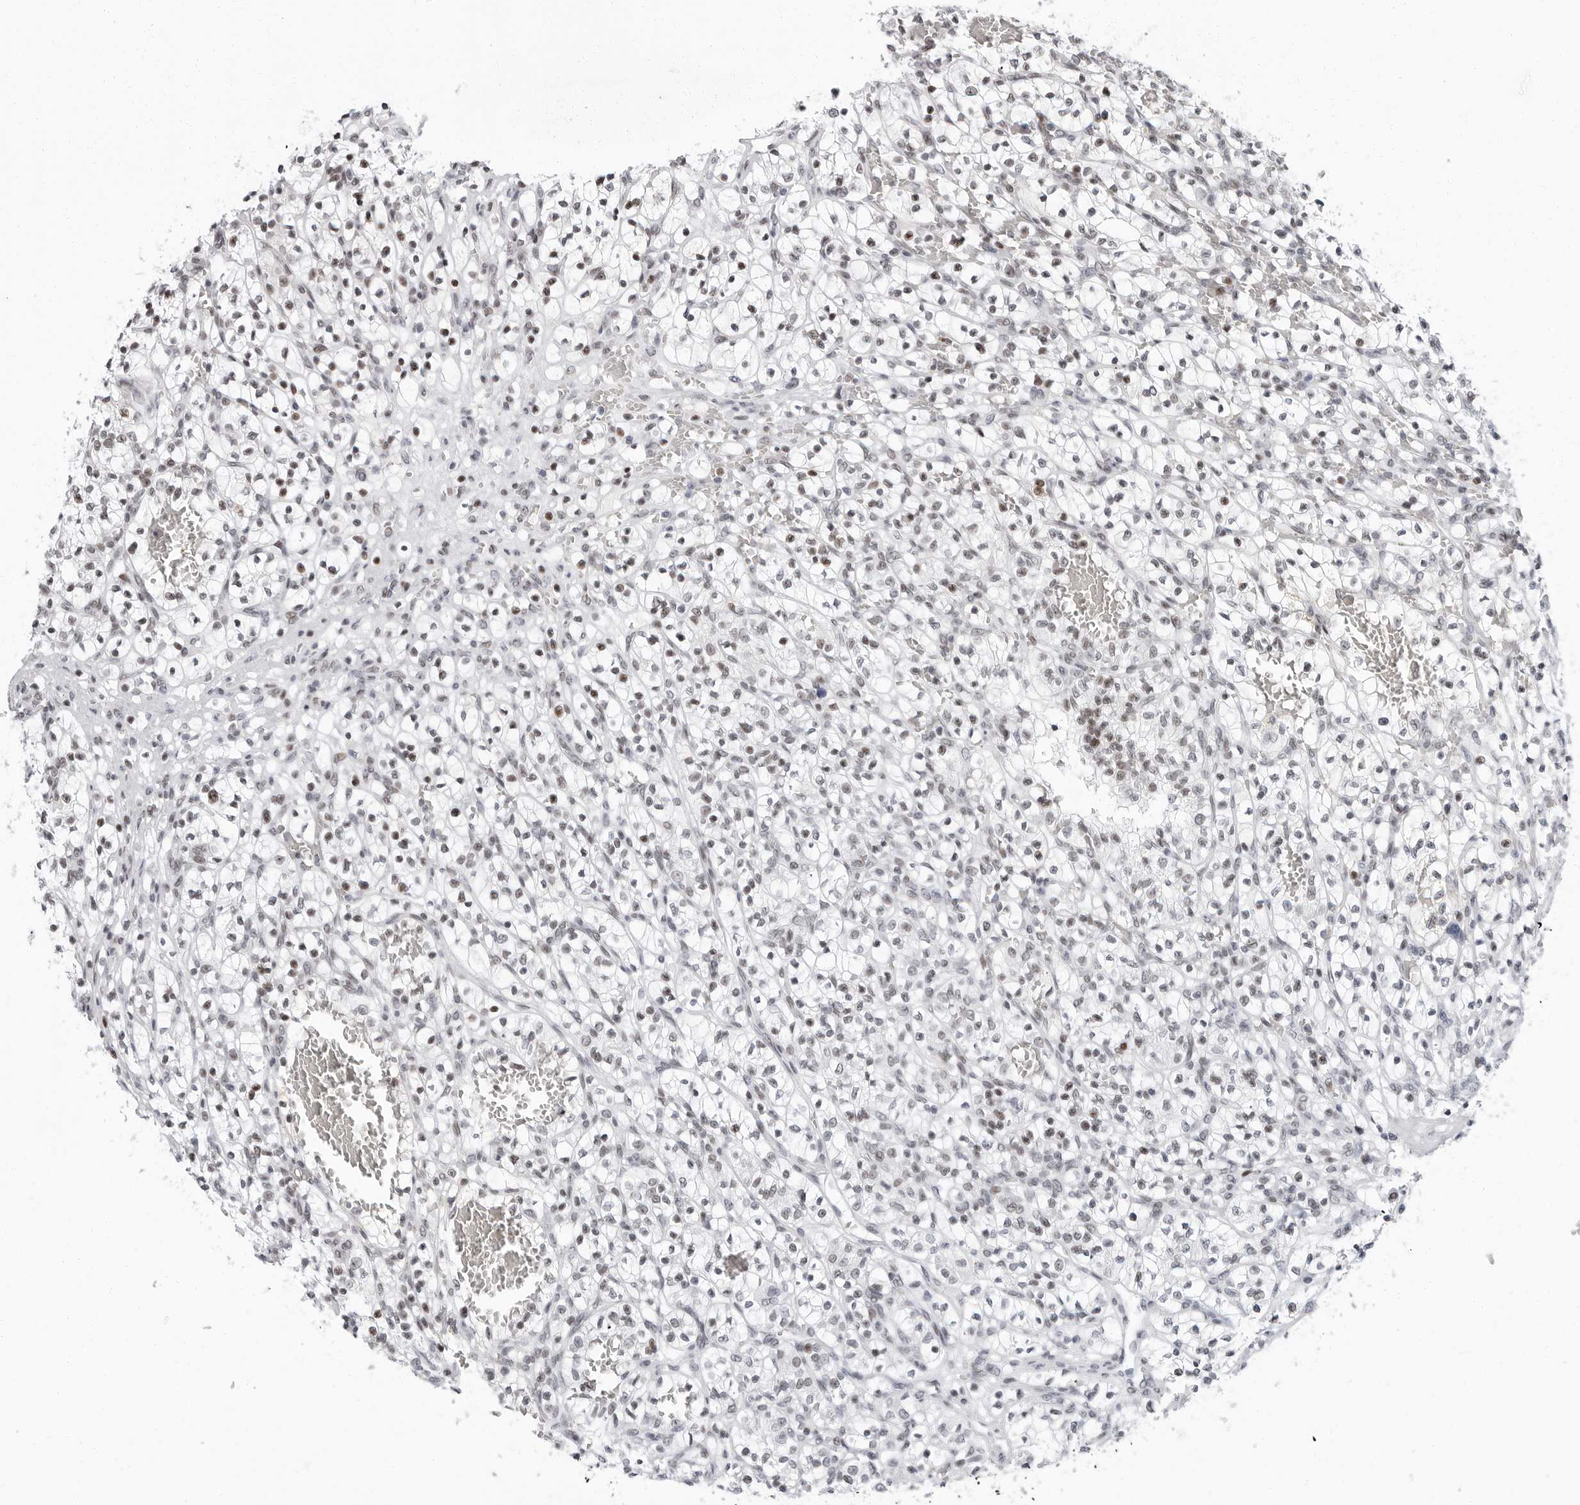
{"staining": {"intensity": "moderate", "quantity": "25%-75%", "location": "nuclear"}, "tissue": "renal cancer", "cell_type": "Tumor cells", "image_type": "cancer", "snomed": [{"axis": "morphology", "description": "Adenocarcinoma, NOS"}, {"axis": "topography", "description": "Kidney"}], "caption": "A micrograph showing moderate nuclear positivity in about 25%-75% of tumor cells in renal cancer (adenocarcinoma), as visualized by brown immunohistochemical staining.", "gene": "VEZF1", "patient": {"sex": "female", "age": 57}}